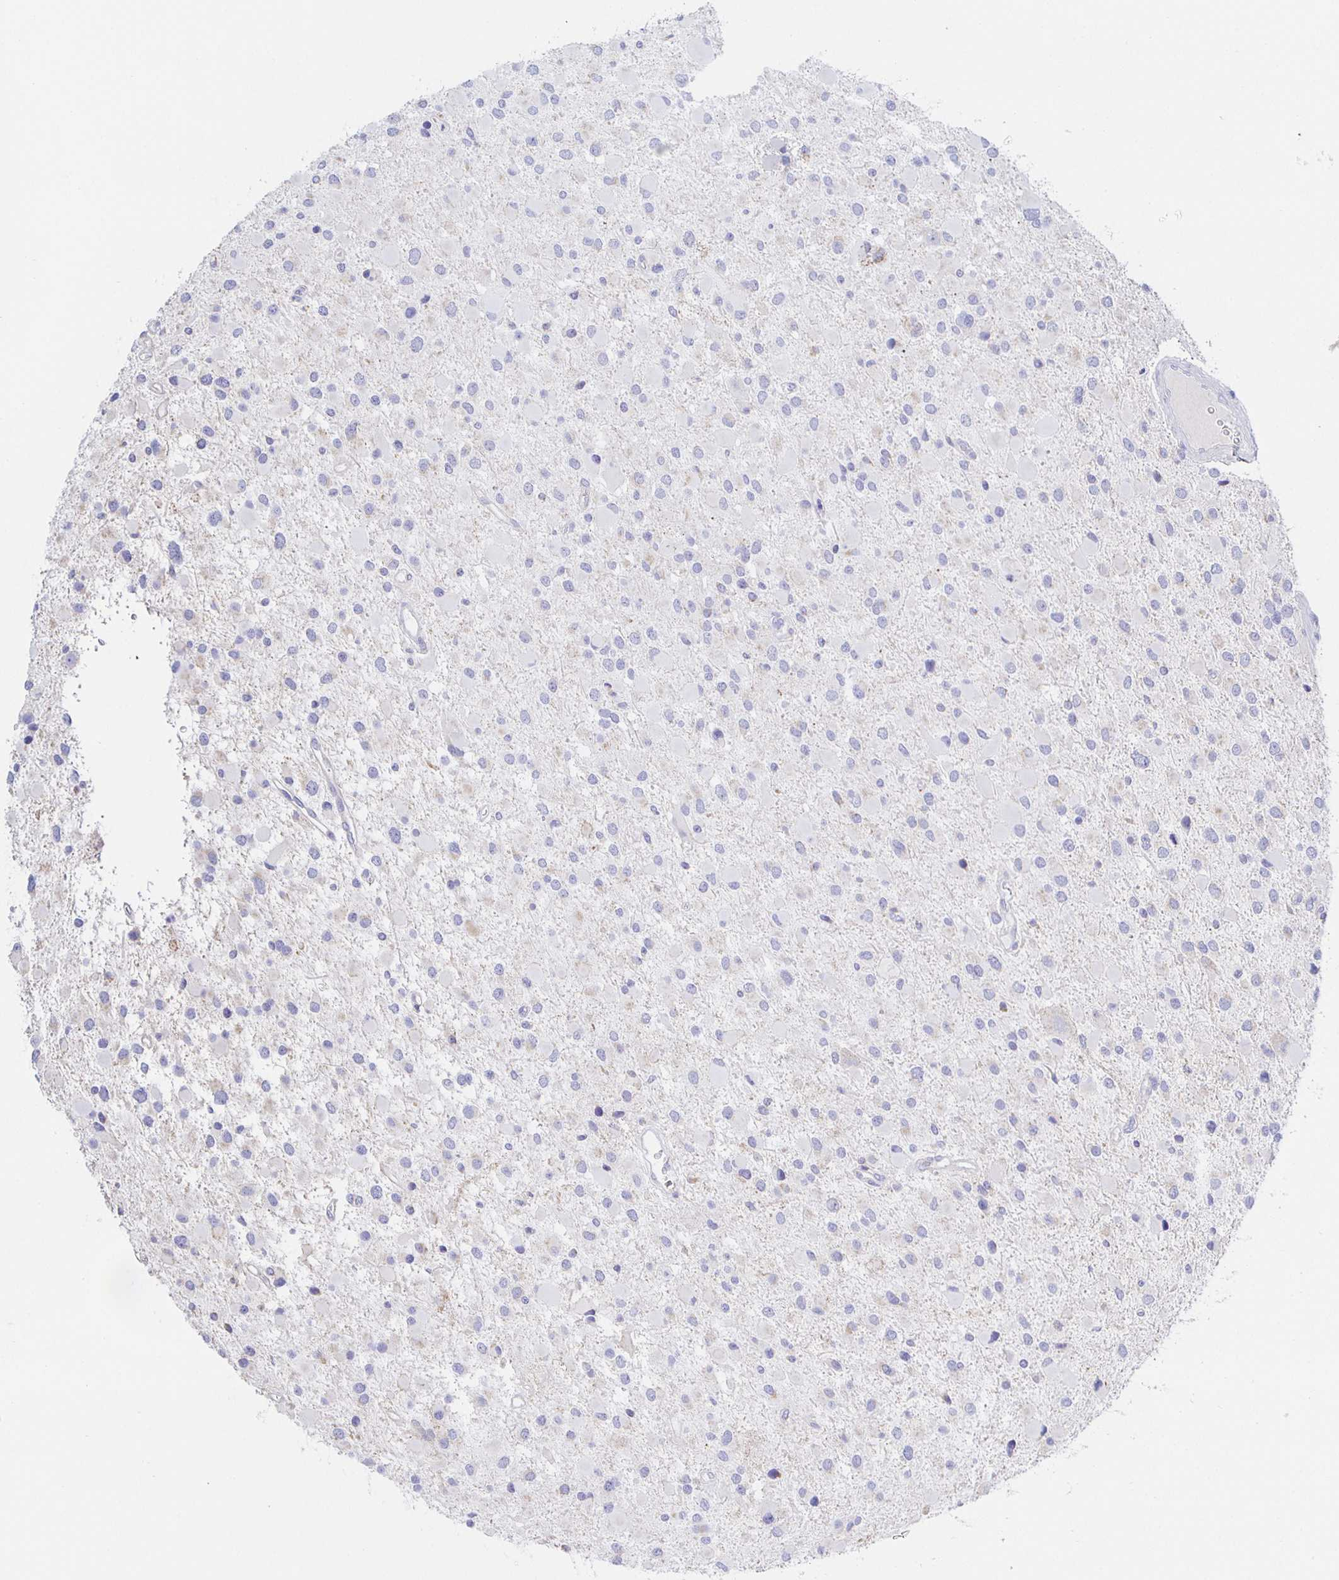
{"staining": {"intensity": "negative", "quantity": "none", "location": "none"}, "tissue": "glioma", "cell_type": "Tumor cells", "image_type": "cancer", "snomed": [{"axis": "morphology", "description": "Glioma, malignant, Low grade"}, {"axis": "topography", "description": "Brain"}], "caption": "Histopathology image shows no protein expression in tumor cells of glioma tissue. (Stains: DAB (3,3'-diaminobenzidine) immunohistochemistry (IHC) with hematoxylin counter stain, Microscopy: brightfield microscopy at high magnification).", "gene": "SYNGR4", "patient": {"sex": "female", "age": 32}}